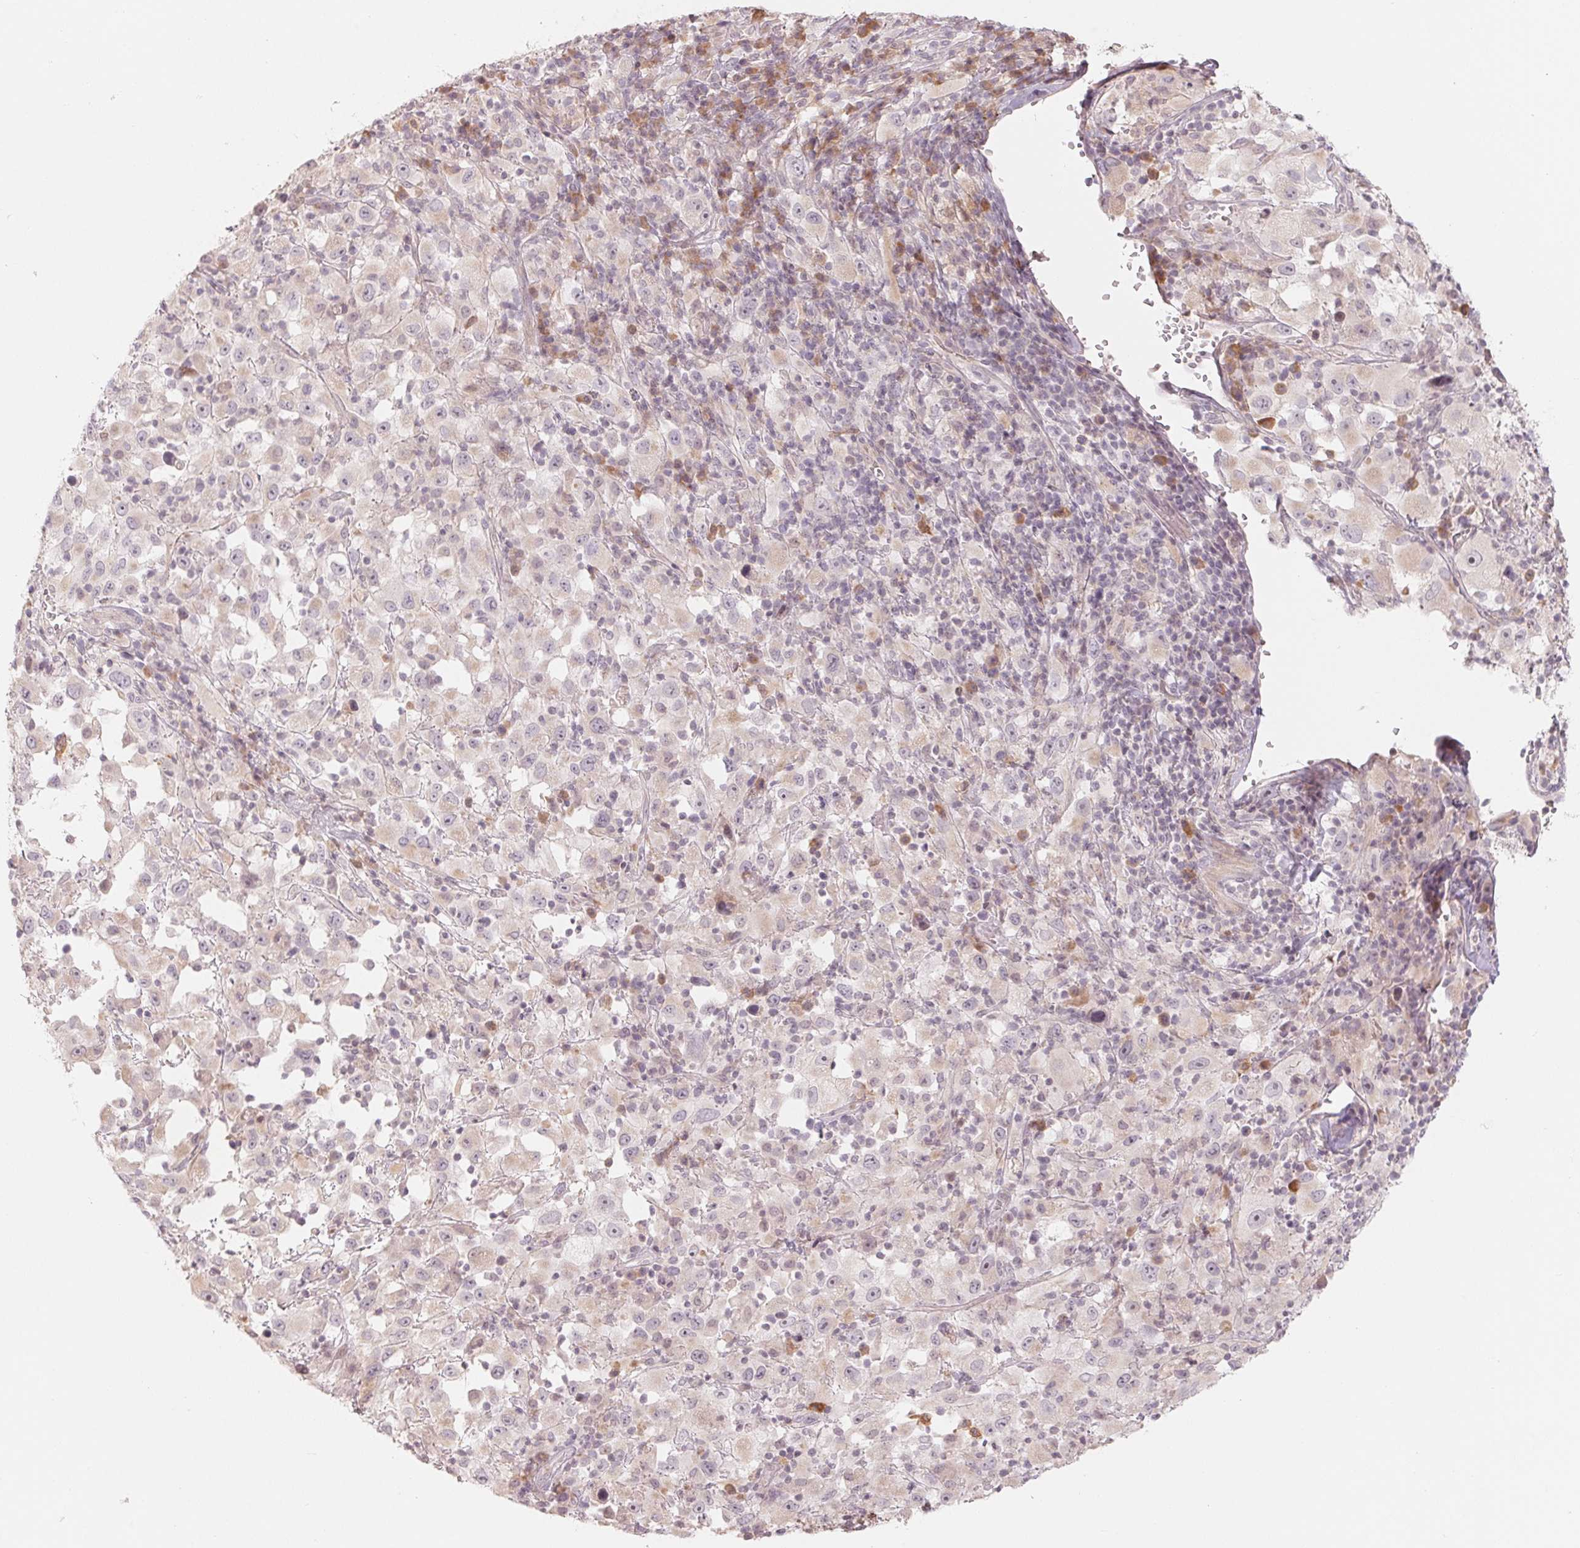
{"staining": {"intensity": "negative", "quantity": "none", "location": "none"}, "tissue": "melanoma", "cell_type": "Tumor cells", "image_type": "cancer", "snomed": [{"axis": "morphology", "description": "Malignant melanoma, Metastatic site"}, {"axis": "topography", "description": "Soft tissue"}], "caption": "Malignant melanoma (metastatic site) was stained to show a protein in brown. There is no significant expression in tumor cells.", "gene": "DENND2C", "patient": {"sex": "male", "age": 50}}